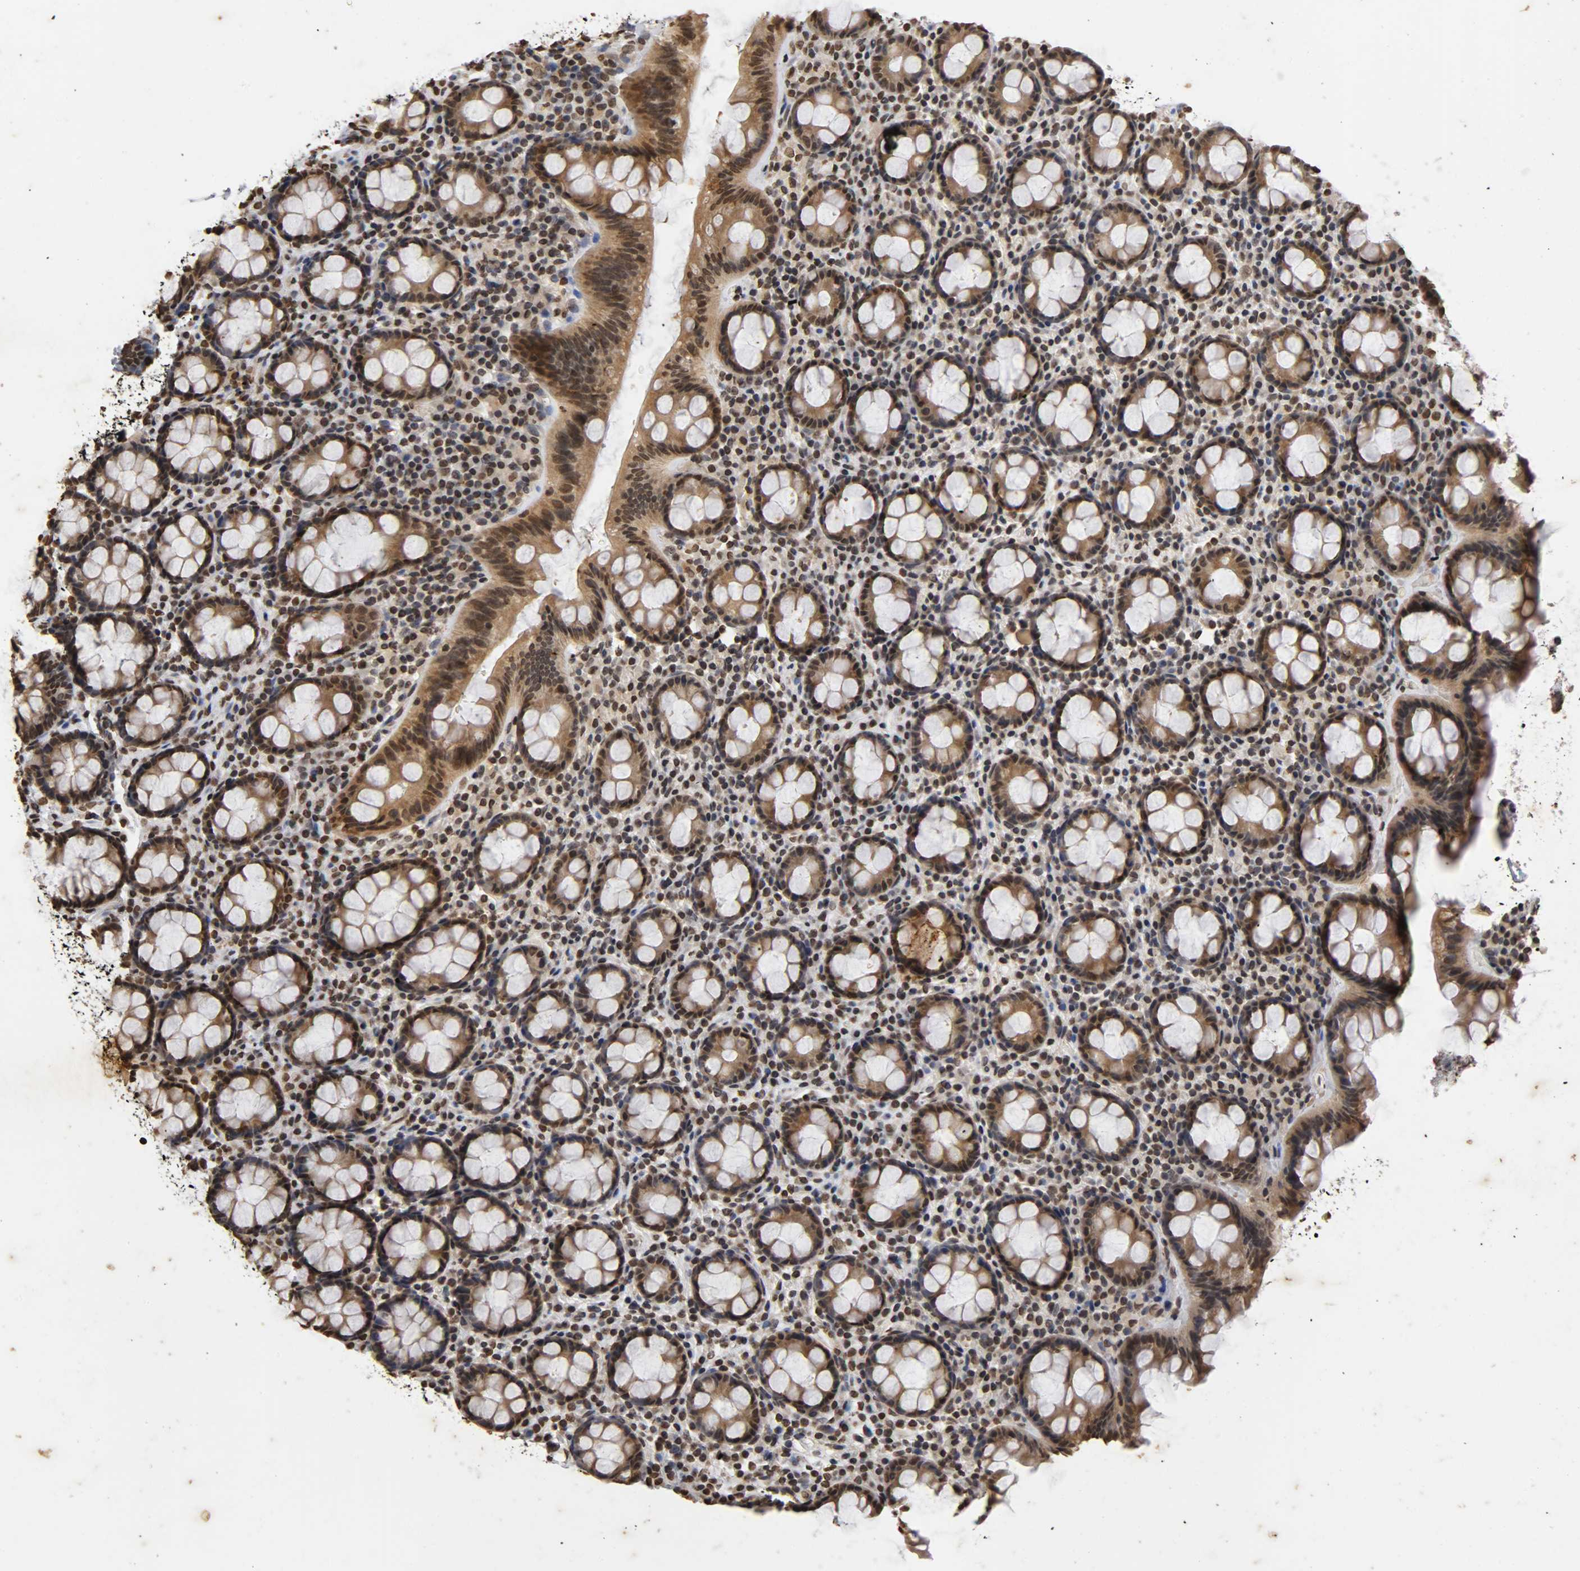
{"staining": {"intensity": "moderate", "quantity": ">75%", "location": "cytoplasmic/membranous,nuclear"}, "tissue": "rectum", "cell_type": "Glandular cells", "image_type": "normal", "snomed": [{"axis": "morphology", "description": "Normal tissue, NOS"}, {"axis": "topography", "description": "Rectum"}], "caption": "High-power microscopy captured an IHC photomicrograph of benign rectum, revealing moderate cytoplasmic/membranous,nuclear staining in approximately >75% of glandular cells.", "gene": "ERCC2", "patient": {"sex": "male", "age": 92}}